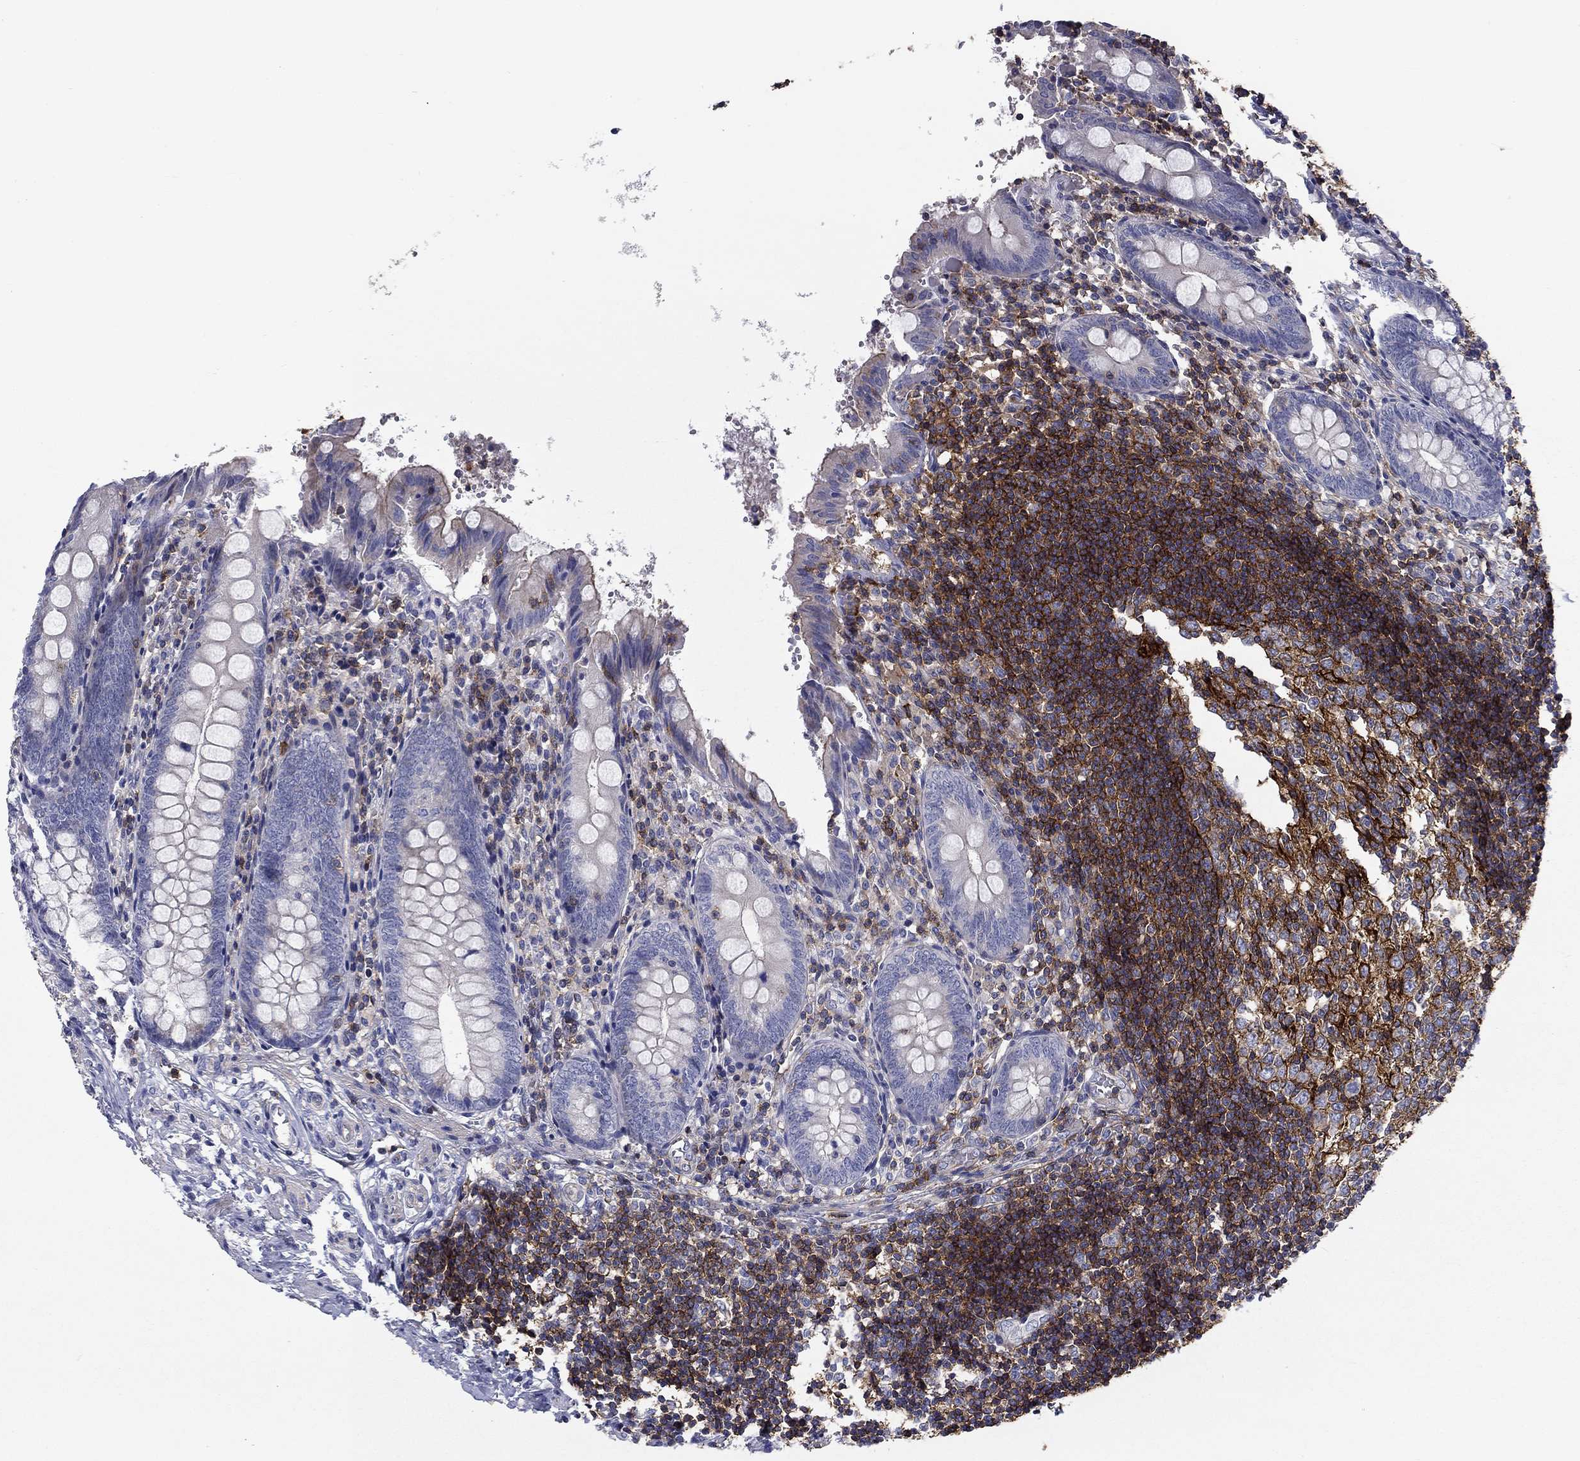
{"staining": {"intensity": "negative", "quantity": "none", "location": "none"}, "tissue": "appendix", "cell_type": "Glandular cells", "image_type": "normal", "snomed": [{"axis": "morphology", "description": "Normal tissue, NOS"}, {"axis": "topography", "description": "Appendix"}], "caption": "Glandular cells are negative for brown protein staining in unremarkable appendix. Nuclei are stained in blue.", "gene": "SIT1", "patient": {"sex": "female", "age": 23}}